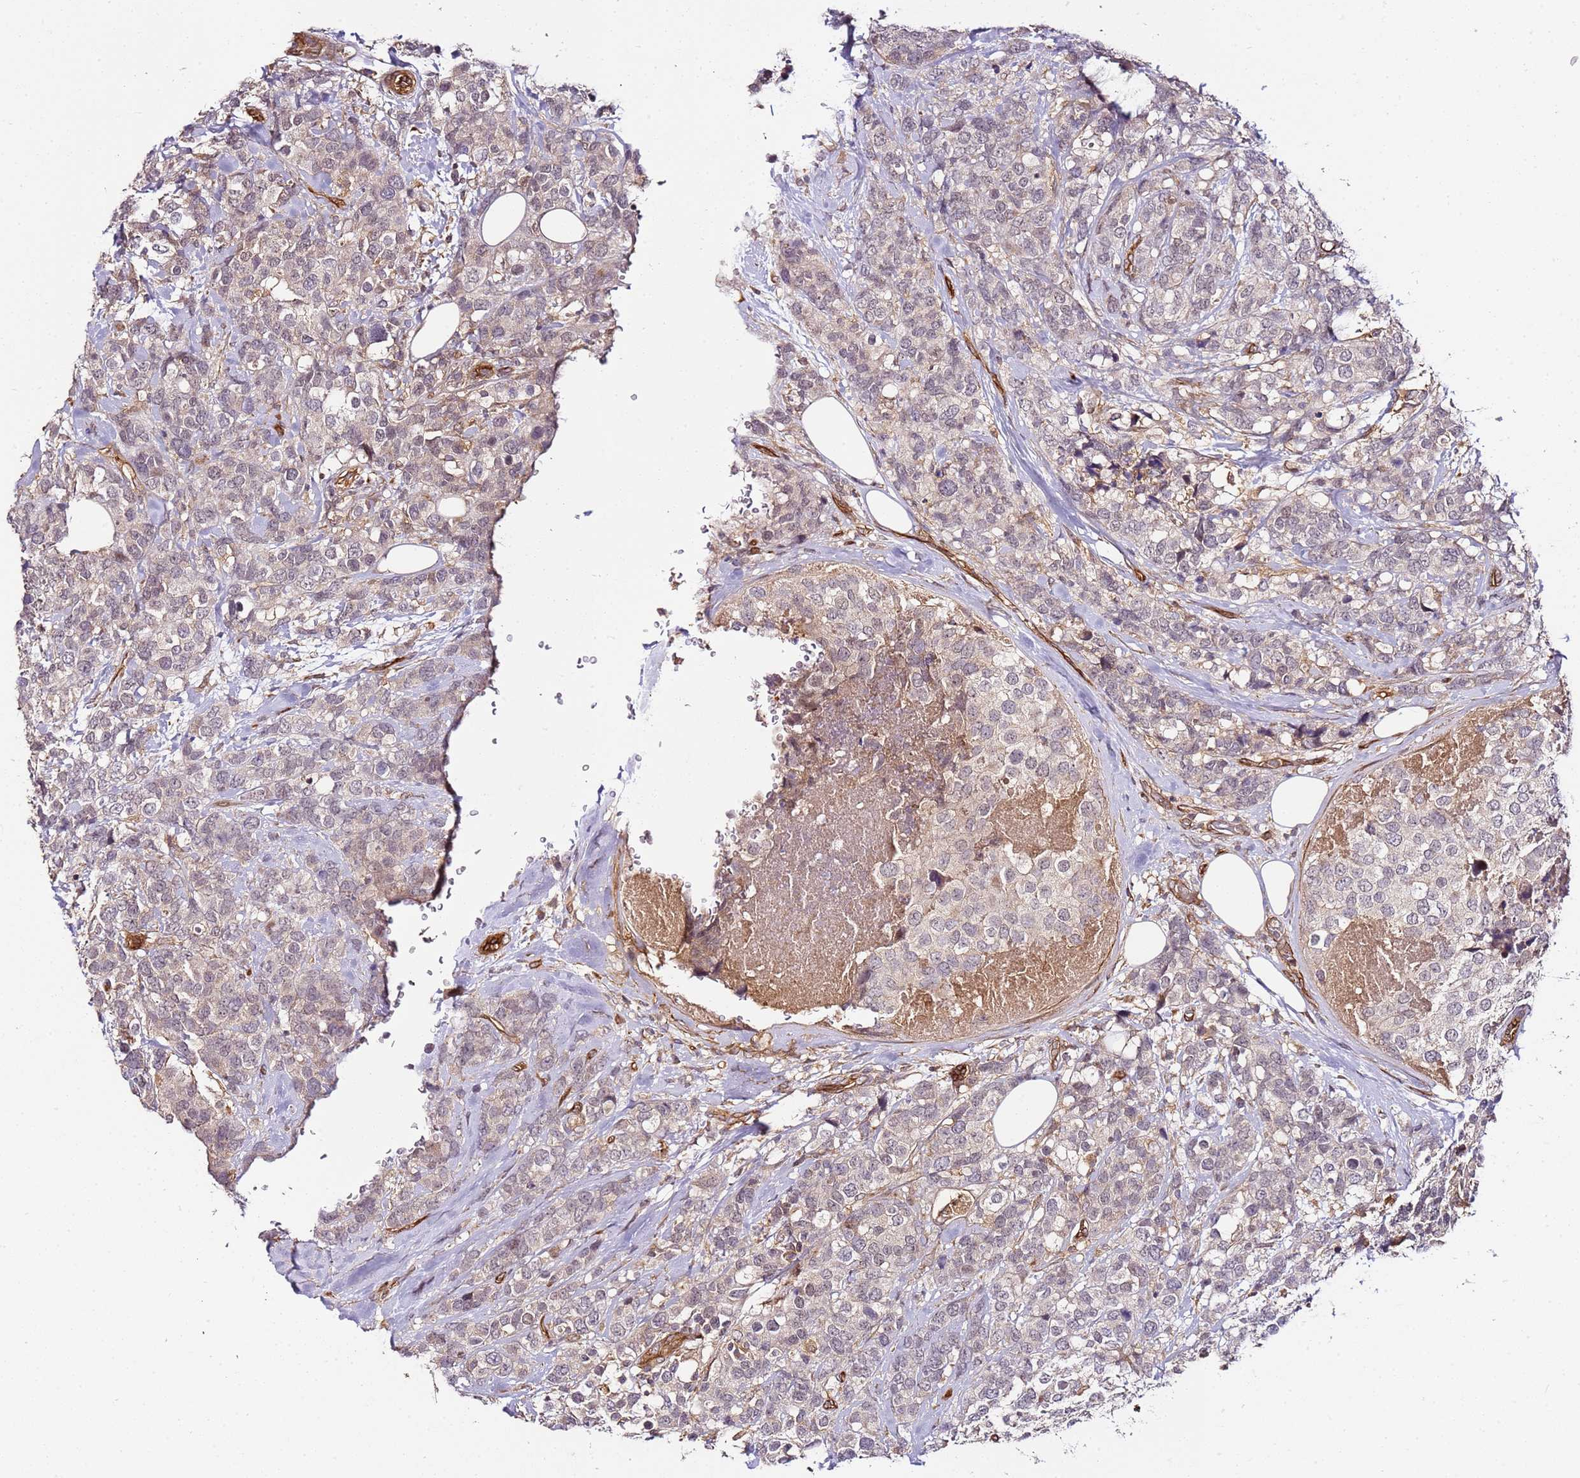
{"staining": {"intensity": "negative", "quantity": "none", "location": "none"}, "tissue": "breast cancer", "cell_type": "Tumor cells", "image_type": "cancer", "snomed": [{"axis": "morphology", "description": "Lobular carcinoma"}, {"axis": "topography", "description": "Breast"}], "caption": "Breast cancer (lobular carcinoma) was stained to show a protein in brown. There is no significant staining in tumor cells. (DAB (3,3'-diaminobenzidine) immunohistochemistry visualized using brightfield microscopy, high magnification).", "gene": "CCNYL1", "patient": {"sex": "female", "age": 59}}